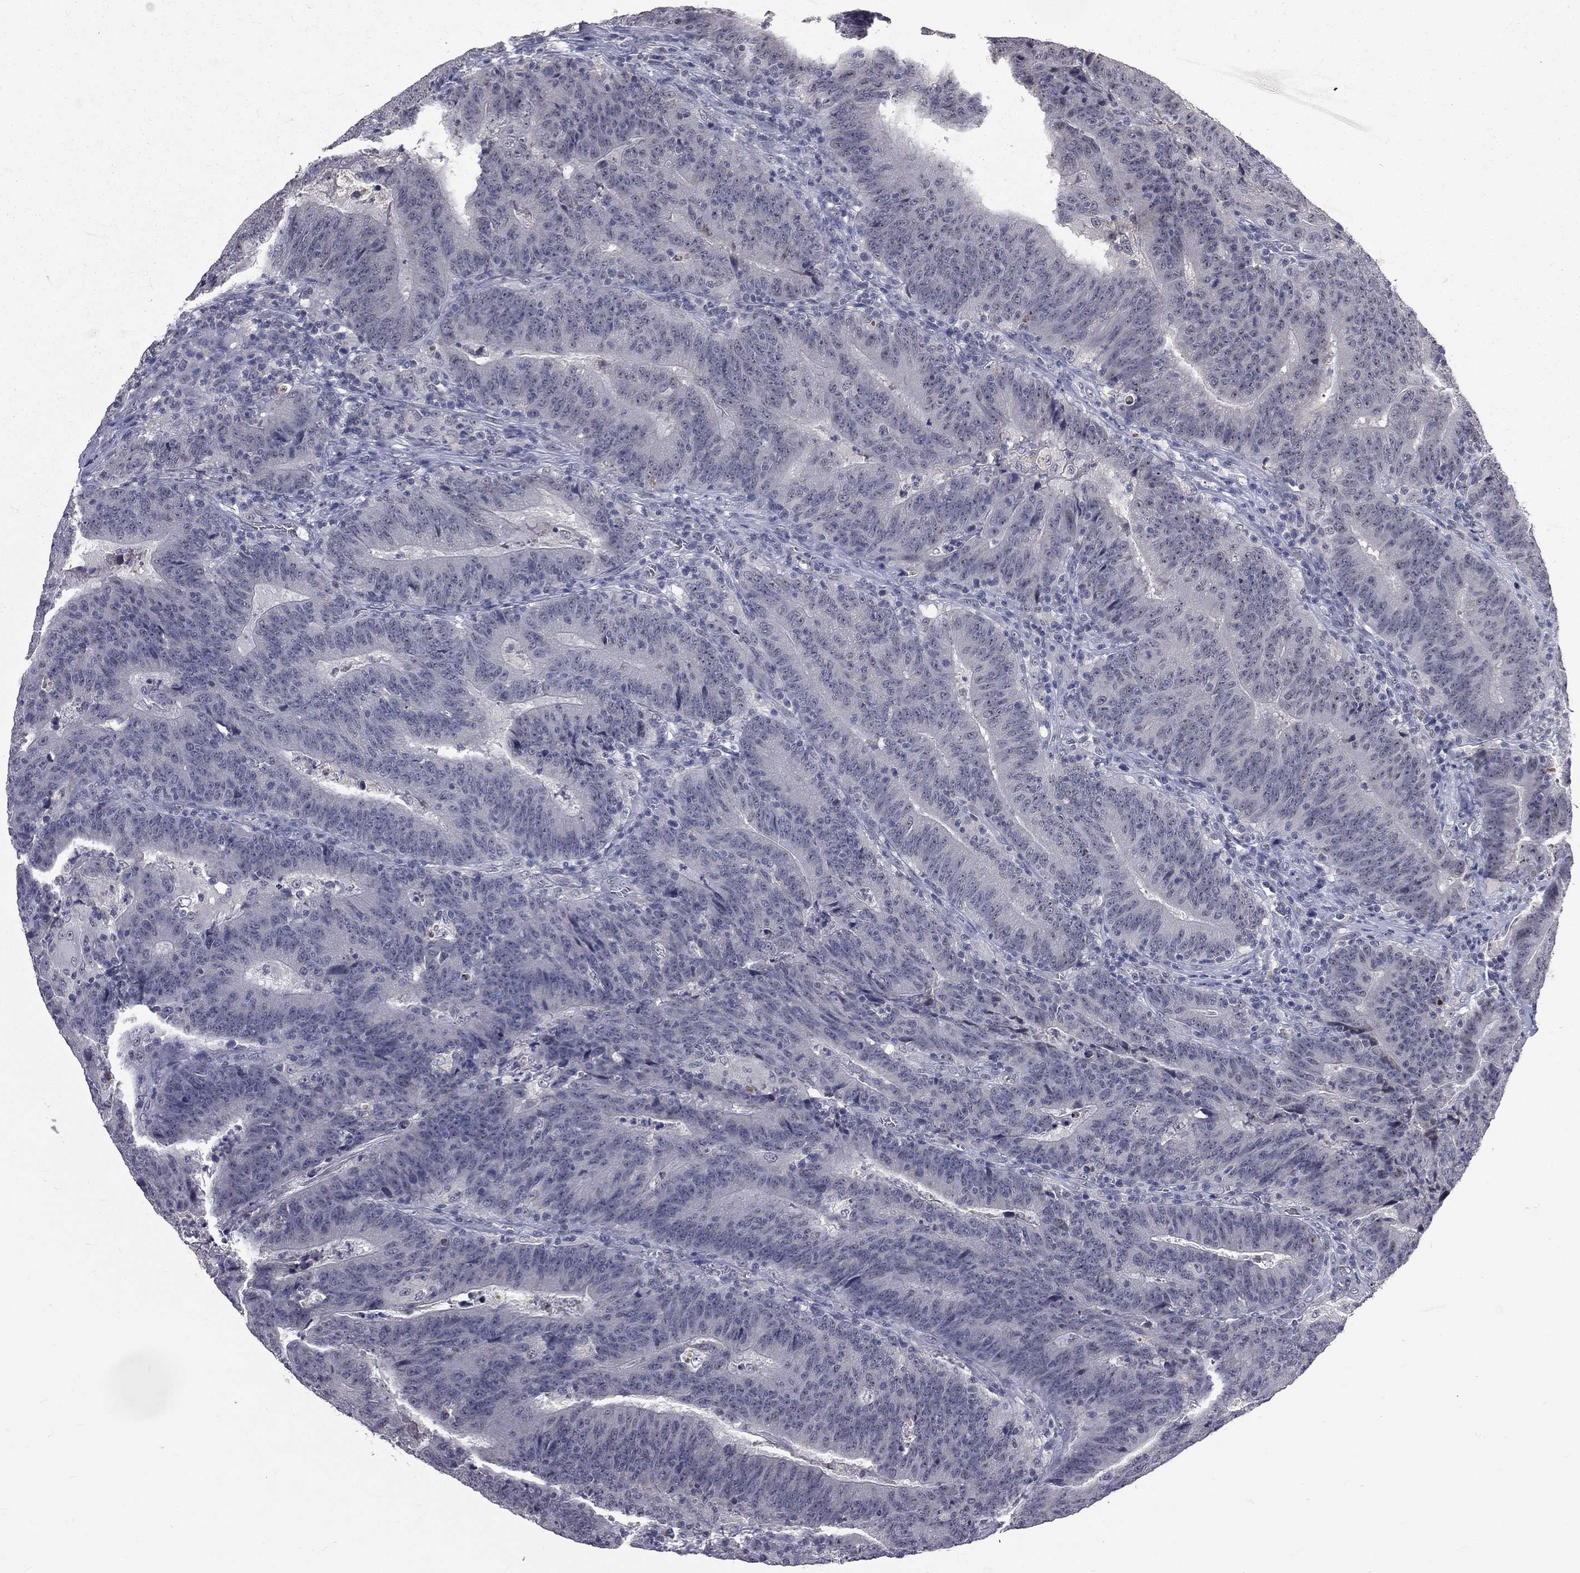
{"staining": {"intensity": "negative", "quantity": "none", "location": "none"}, "tissue": "colorectal cancer", "cell_type": "Tumor cells", "image_type": "cancer", "snomed": [{"axis": "morphology", "description": "Adenocarcinoma, NOS"}, {"axis": "topography", "description": "Colon"}], "caption": "This is a photomicrograph of immunohistochemistry (IHC) staining of colorectal adenocarcinoma, which shows no staining in tumor cells.", "gene": "DSG4", "patient": {"sex": "female", "age": 75}}